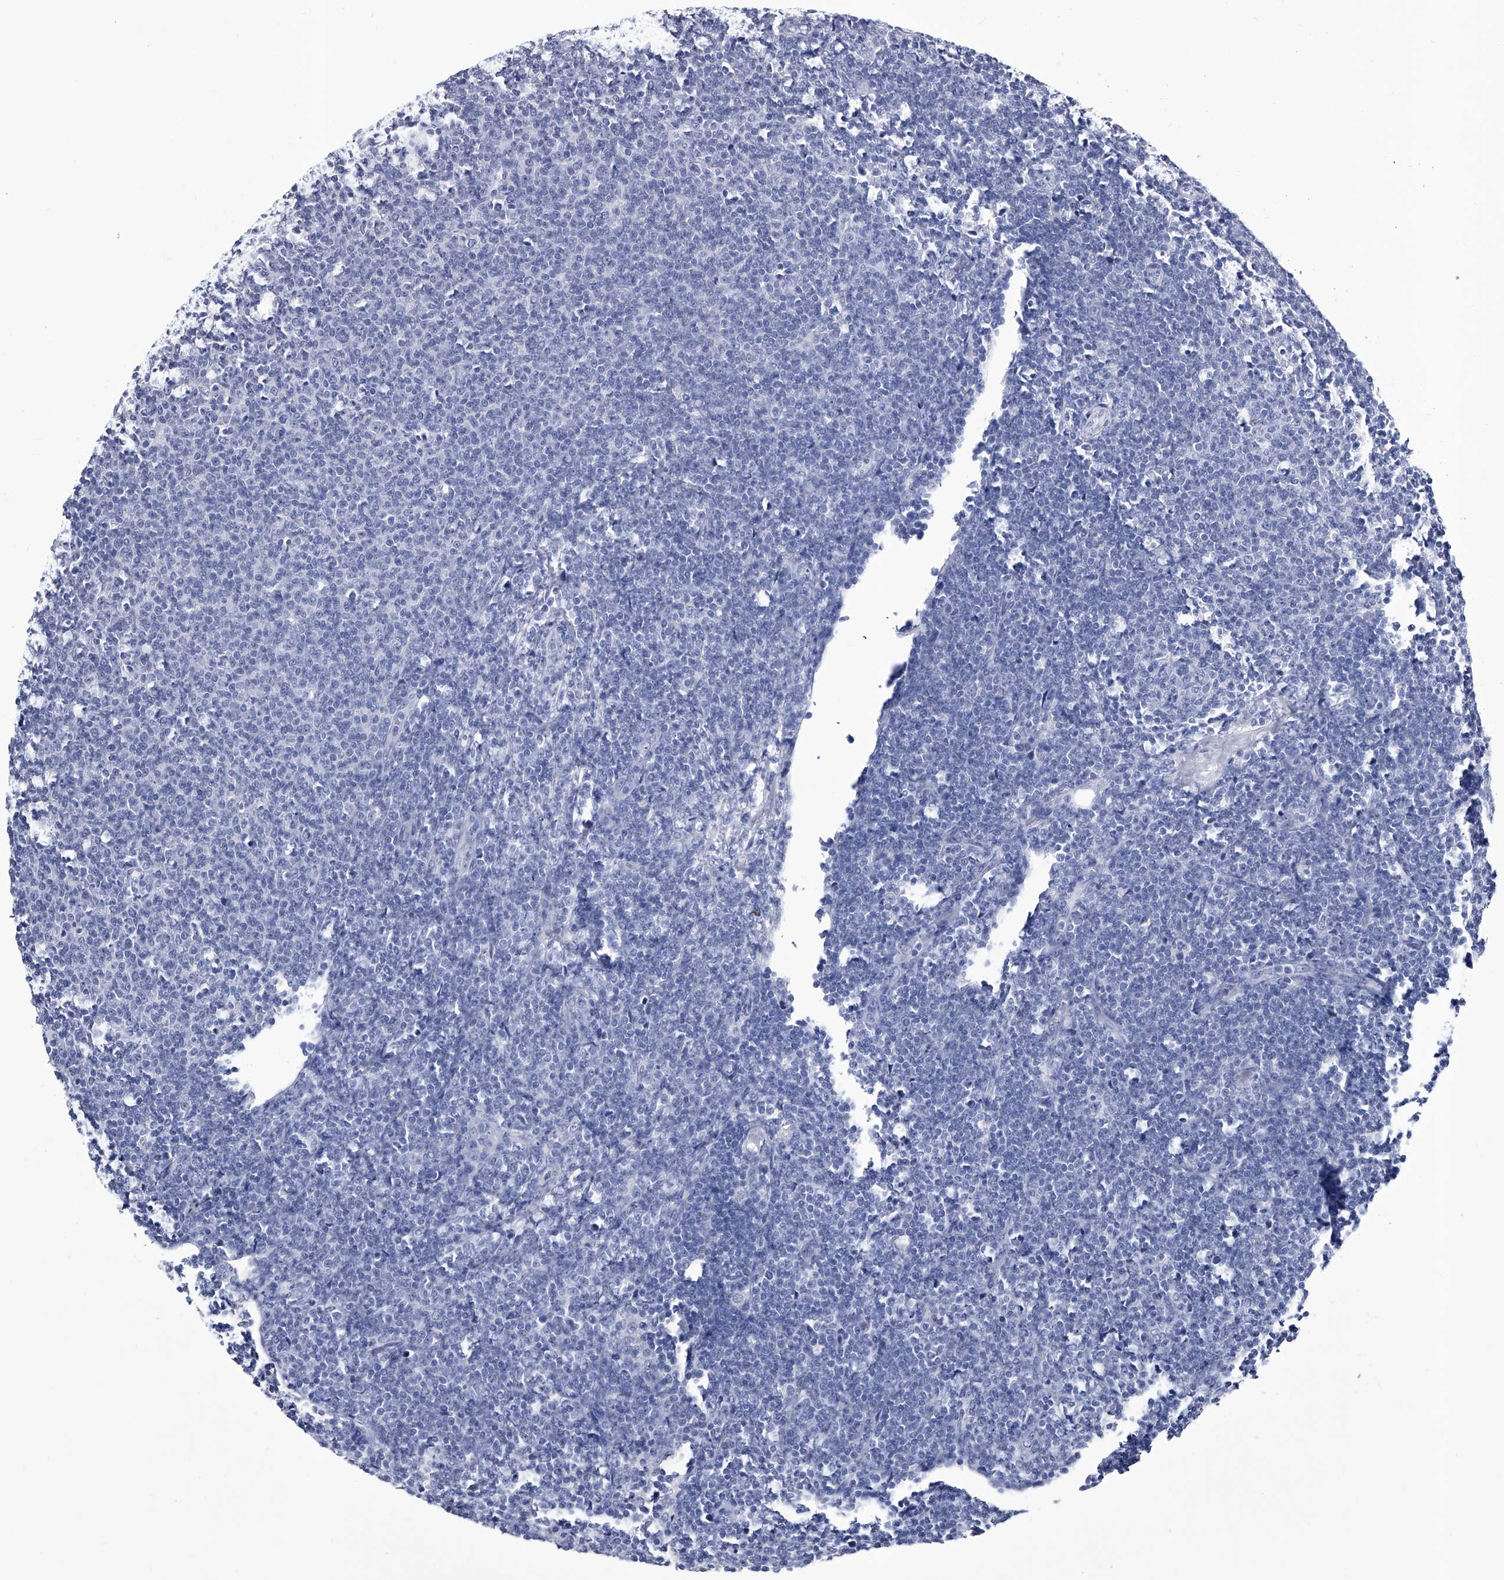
{"staining": {"intensity": "negative", "quantity": "none", "location": "none"}, "tissue": "lymphoma", "cell_type": "Tumor cells", "image_type": "cancer", "snomed": [{"axis": "morphology", "description": "Malignant lymphoma, non-Hodgkin's type, Low grade"}, {"axis": "topography", "description": "Lymph node"}], "caption": "IHC of lymphoma shows no expression in tumor cells.", "gene": "CRISP2", "patient": {"sex": "male", "age": 66}}